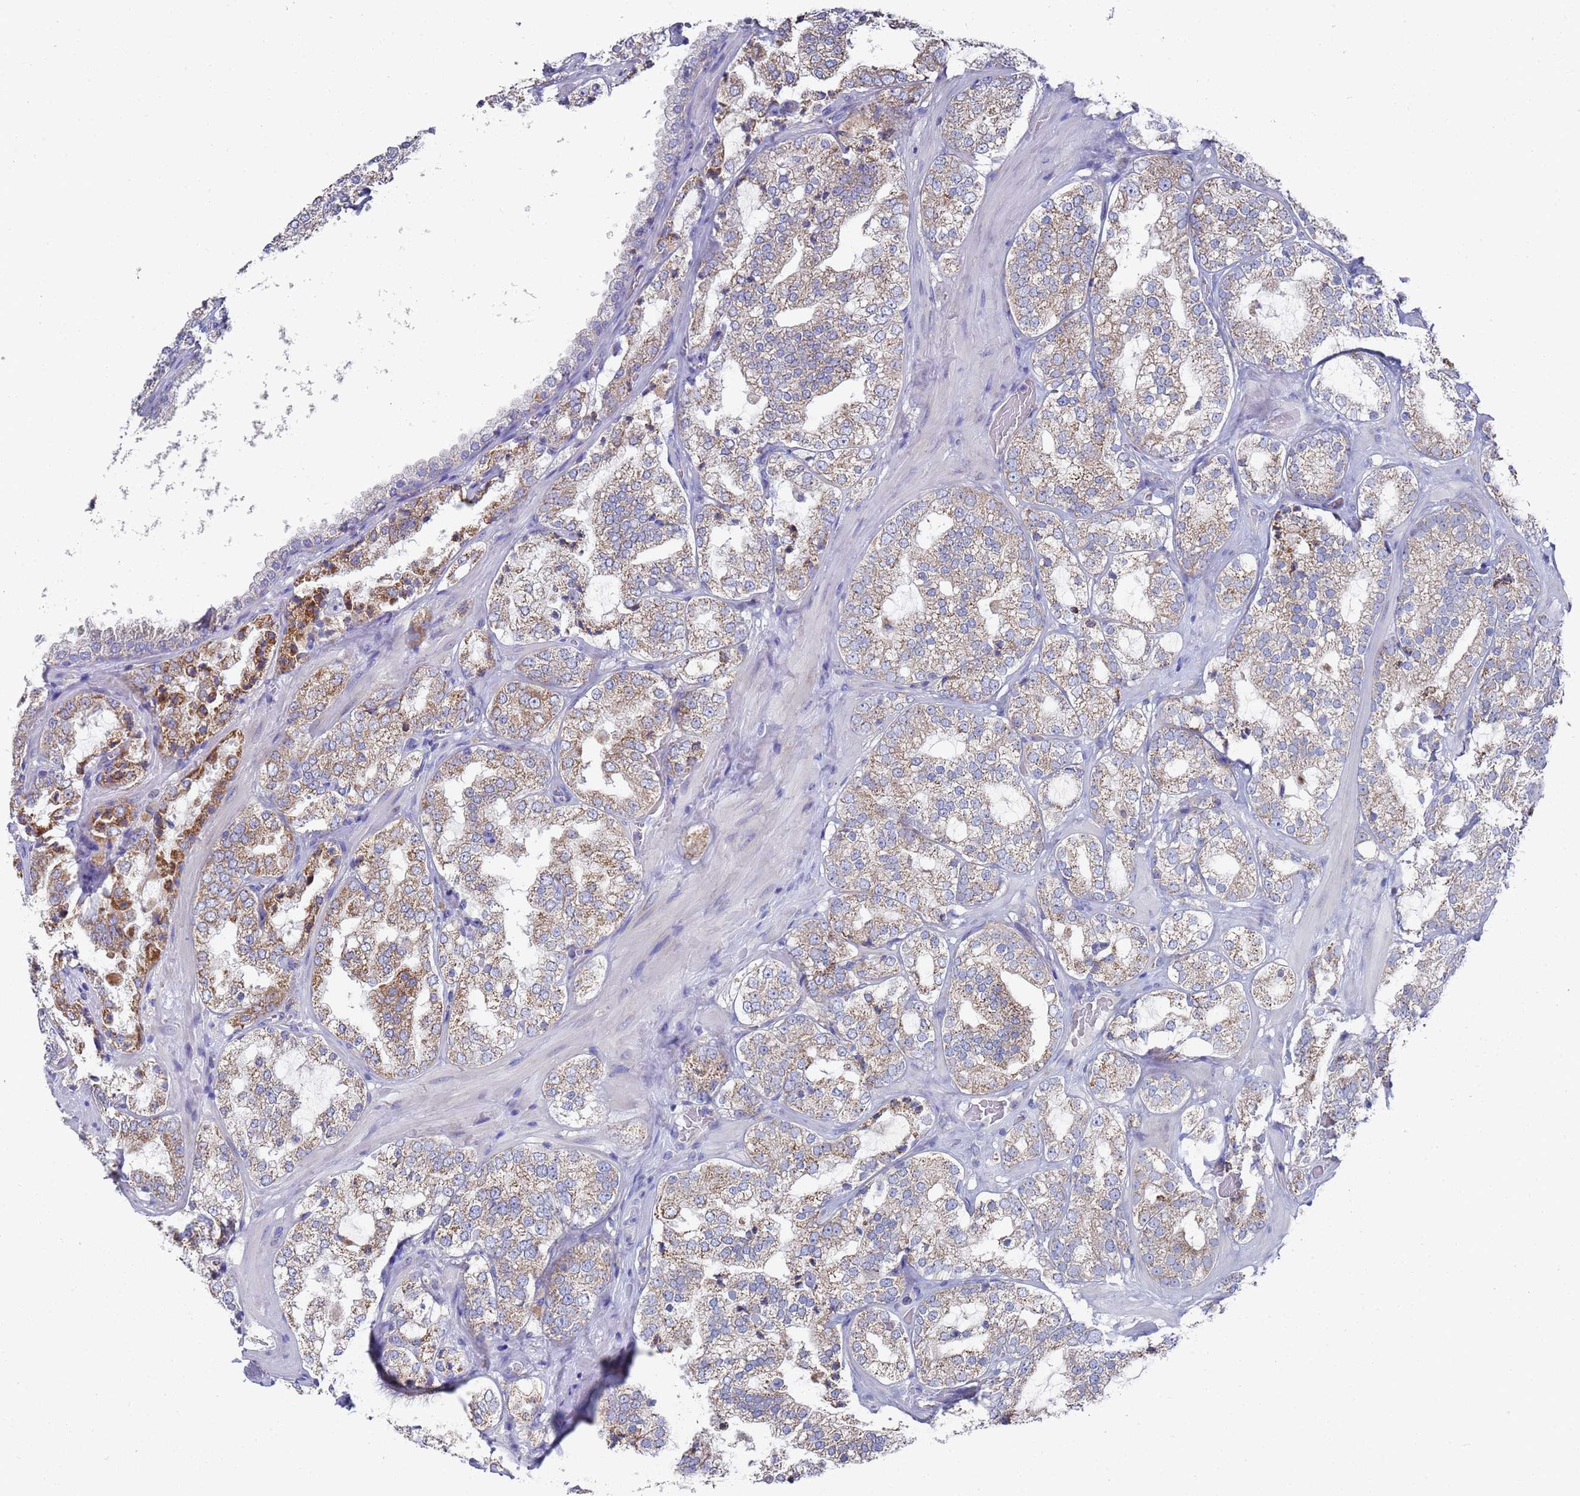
{"staining": {"intensity": "moderate", "quantity": "25%-75%", "location": "cytoplasmic/membranous"}, "tissue": "prostate cancer", "cell_type": "Tumor cells", "image_type": "cancer", "snomed": [{"axis": "morphology", "description": "Adenocarcinoma, High grade"}, {"axis": "topography", "description": "Prostate"}], "caption": "Protein staining shows moderate cytoplasmic/membranous staining in about 25%-75% of tumor cells in prostate cancer.", "gene": "NPEPPS", "patient": {"sex": "male", "age": 64}}